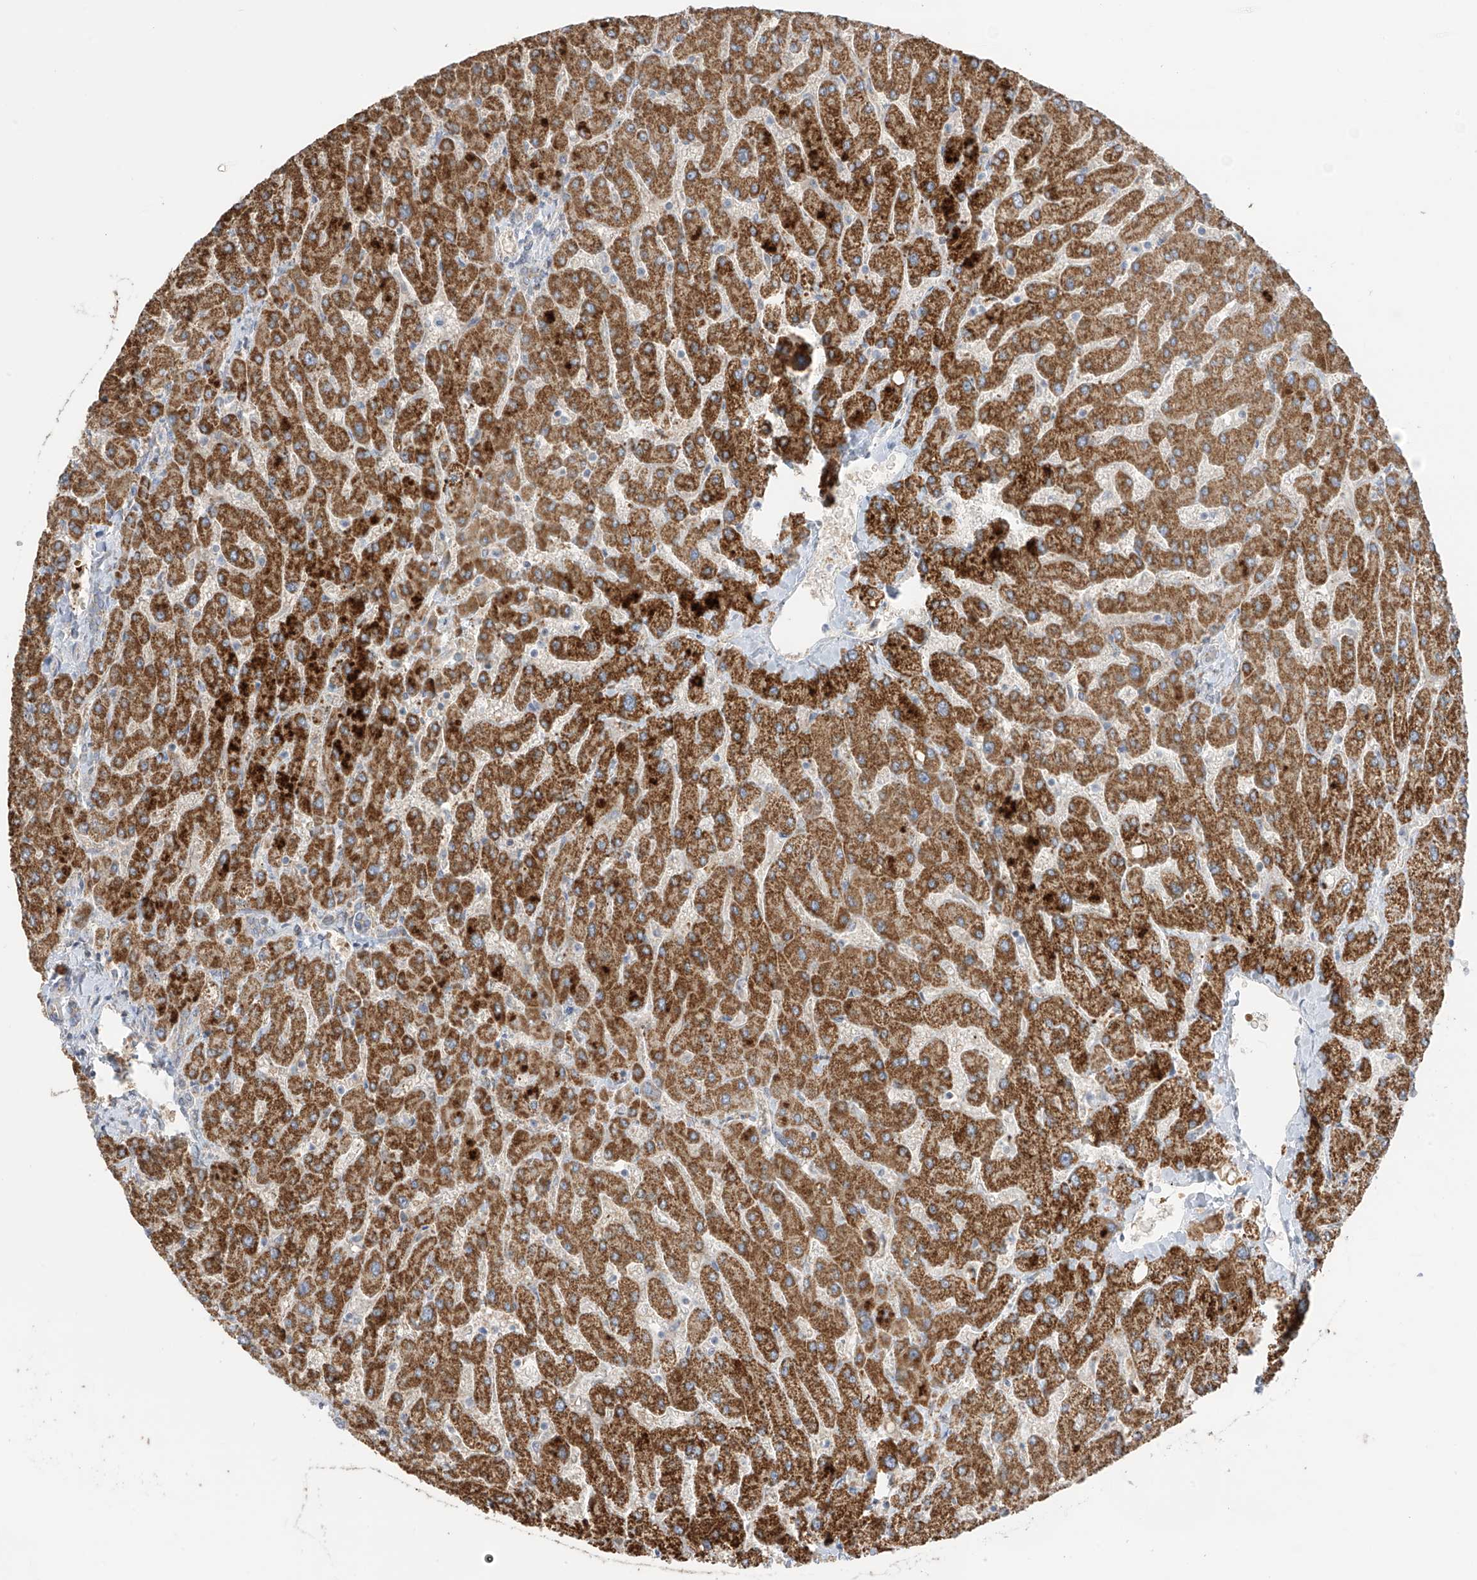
{"staining": {"intensity": "weak", "quantity": "25%-75%", "location": "cytoplasmic/membranous"}, "tissue": "liver", "cell_type": "Cholangiocytes", "image_type": "normal", "snomed": [{"axis": "morphology", "description": "Normal tissue, NOS"}, {"axis": "topography", "description": "Liver"}], "caption": "Cholangiocytes exhibit low levels of weak cytoplasmic/membranous positivity in about 25%-75% of cells in normal liver. Using DAB (3,3'-diaminobenzidine) (brown) and hematoxylin (blue) stains, captured at high magnification using brightfield microscopy.", "gene": "ARHGEF40", "patient": {"sex": "male", "age": 55}}